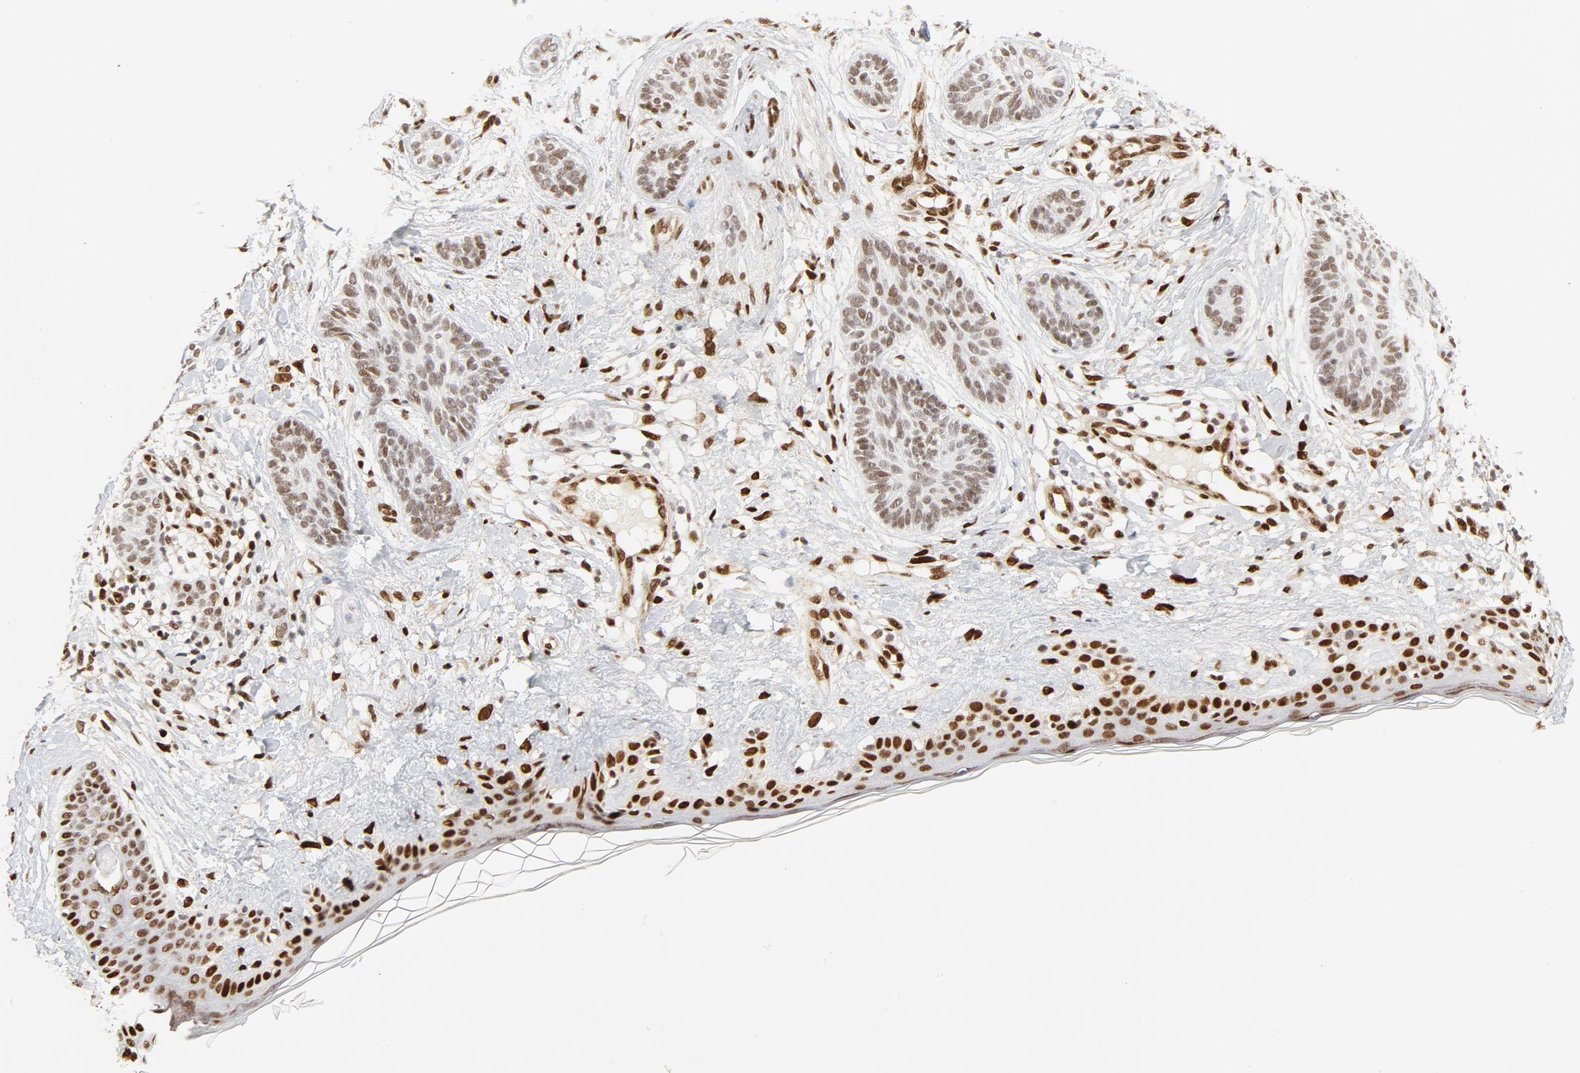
{"staining": {"intensity": "weak", "quantity": ">75%", "location": "nuclear"}, "tissue": "skin cancer", "cell_type": "Tumor cells", "image_type": "cancer", "snomed": [{"axis": "morphology", "description": "Normal tissue, NOS"}, {"axis": "morphology", "description": "Basal cell carcinoma"}, {"axis": "topography", "description": "Skin"}], "caption": "High-magnification brightfield microscopy of skin cancer (basal cell carcinoma) stained with DAB (brown) and counterstained with hematoxylin (blue). tumor cells exhibit weak nuclear expression is appreciated in approximately>75% of cells.", "gene": "MEF2A", "patient": {"sex": "male", "age": 63}}